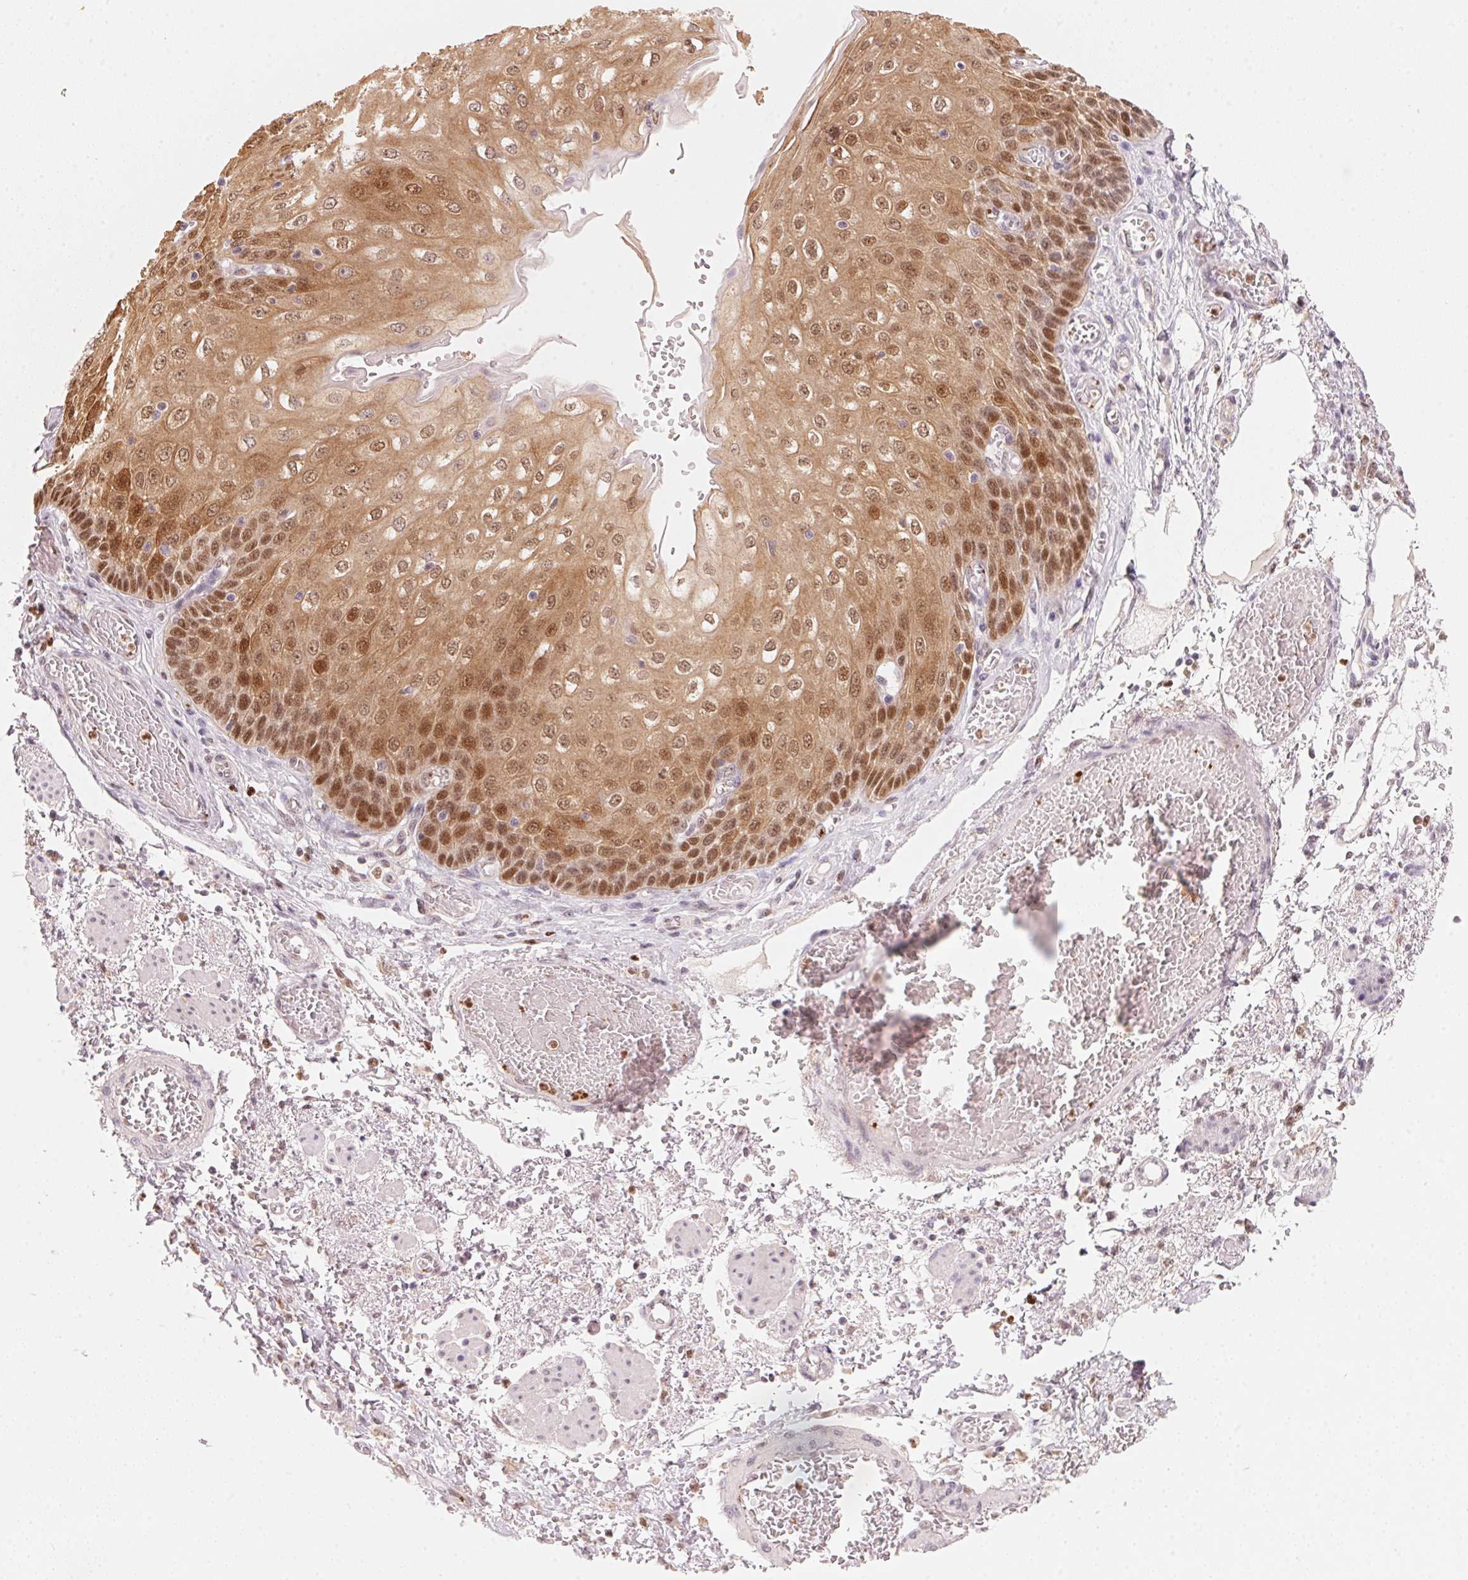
{"staining": {"intensity": "moderate", "quantity": ">75%", "location": "cytoplasmic/membranous,nuclear"}, "tissue": "esophagus", "cell_type": "Squamous epithelial cells", "image_type": "normal", "snomed": [{"axis": "morphology", "description": "Normal tissue, NOS"}, {"axis": "morphology", "description": "Adenocarcinoma, NOS"}, {"axis": "topography", "description": "Esophagus"}], "caption": "This micrograph displays immunohistochemistry (IHC) staining of benign esophagus, with medium moderate cytoplasmic/membranous,nuclear positivity in approximately >75% of squamous epithelial cells.", "gene": "ARHGAP22", "patient": {"sex": "male", "age": 81}}